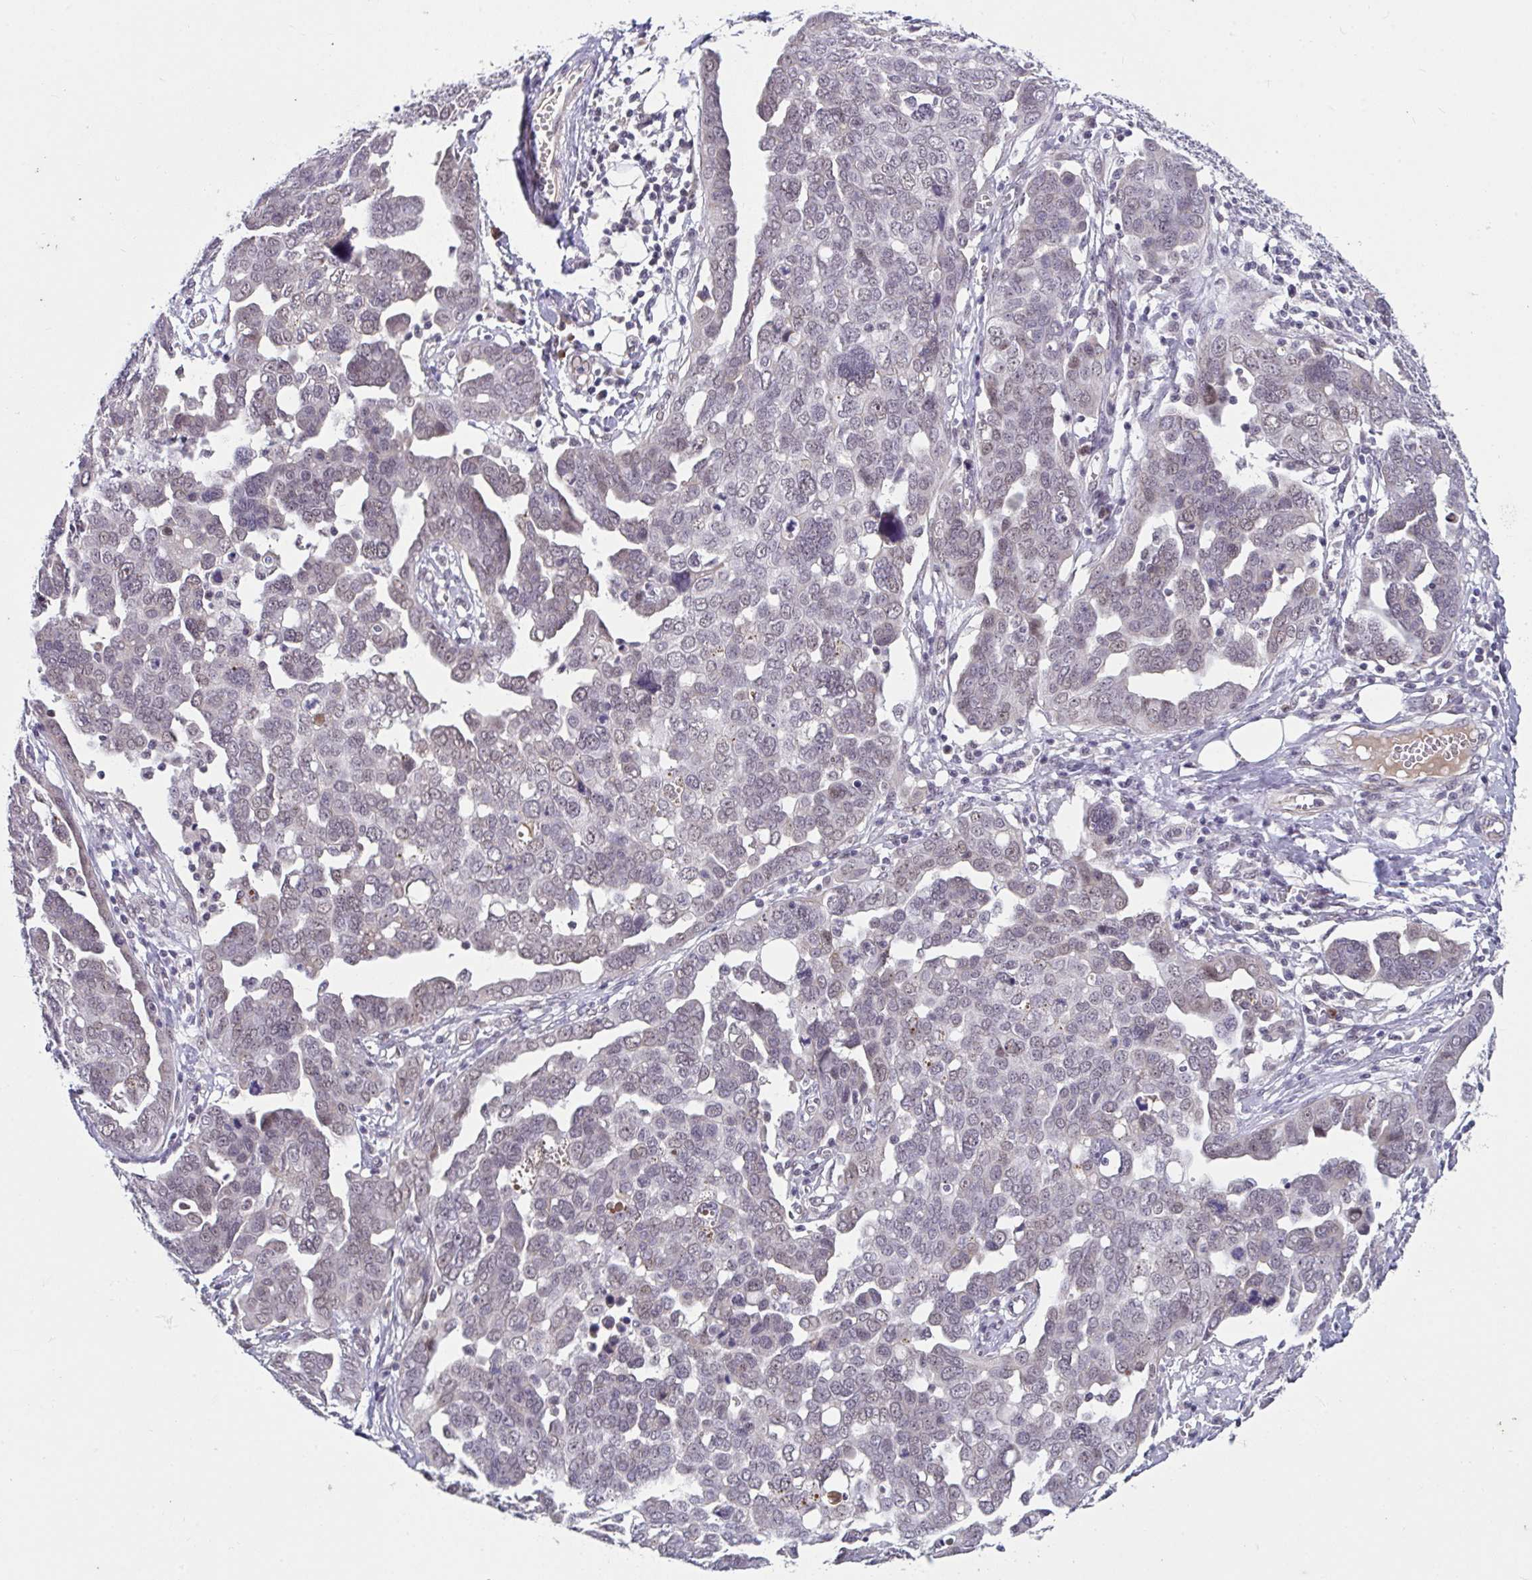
{"staining": {"intensity": "weak", "quantity": "<25%", "location": "nuclear"}, "tissue": "ovarian cancer", "cell_type": "Tumor cells", "image_type": "cancer", "snomed": [{"axis": "morphology", "description": "Cystadenocarcinoma, serous, NOS"}, {"axis": "topography", "description": "Ovary"}], "caption": "A high-resolution histopathology image shows IHC staining of serous cystadenocarcinoma (ovarian), which shows no significant expression in tumor cells.", "gene": "RBBP6", "patient": {"sex": "female", "age": 59}}